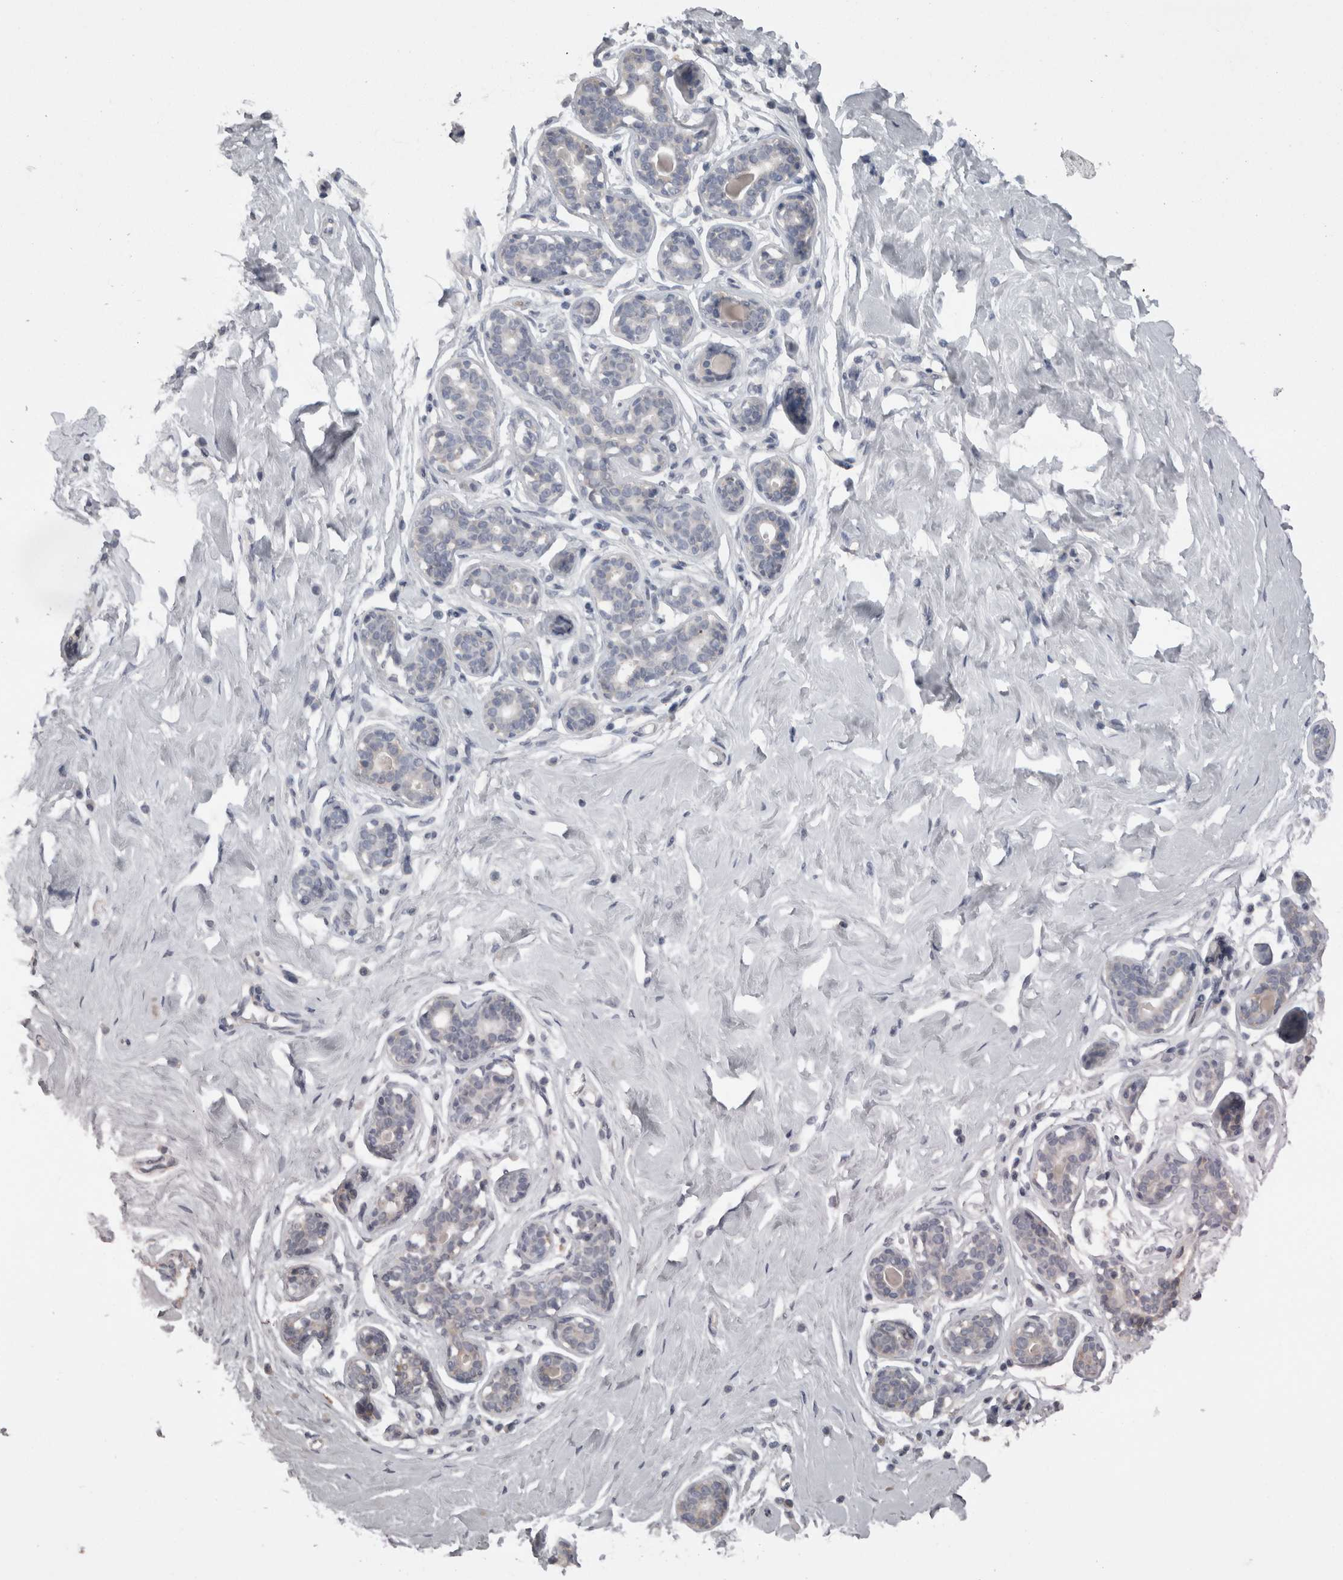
{"staining": {"intensity": "negative", "quantity": "none", "location": "none"}, "tissue": "breast", "cell_type": "Adipocytes", "image_type": "normal", "snomed": [{"axis": "morphology", "description": "Normal tissue, NOS"}, {"axis": "topography", "description": "Breast"}], "caption": "Immunohistochemistry (IHC) micrograph of unremarkable human breast stained for a protein (brown), which exhibits no staining in adipocytes. The staining was performed using DAB (3,3'-diaminobenzidine) to visualize the protein expression in brown, while the nuclei were stained in blue with hematoxylin (Magnification: 20x).", "gene": "CAMK2D", "patient": {"sex": "female", "age": 23}}